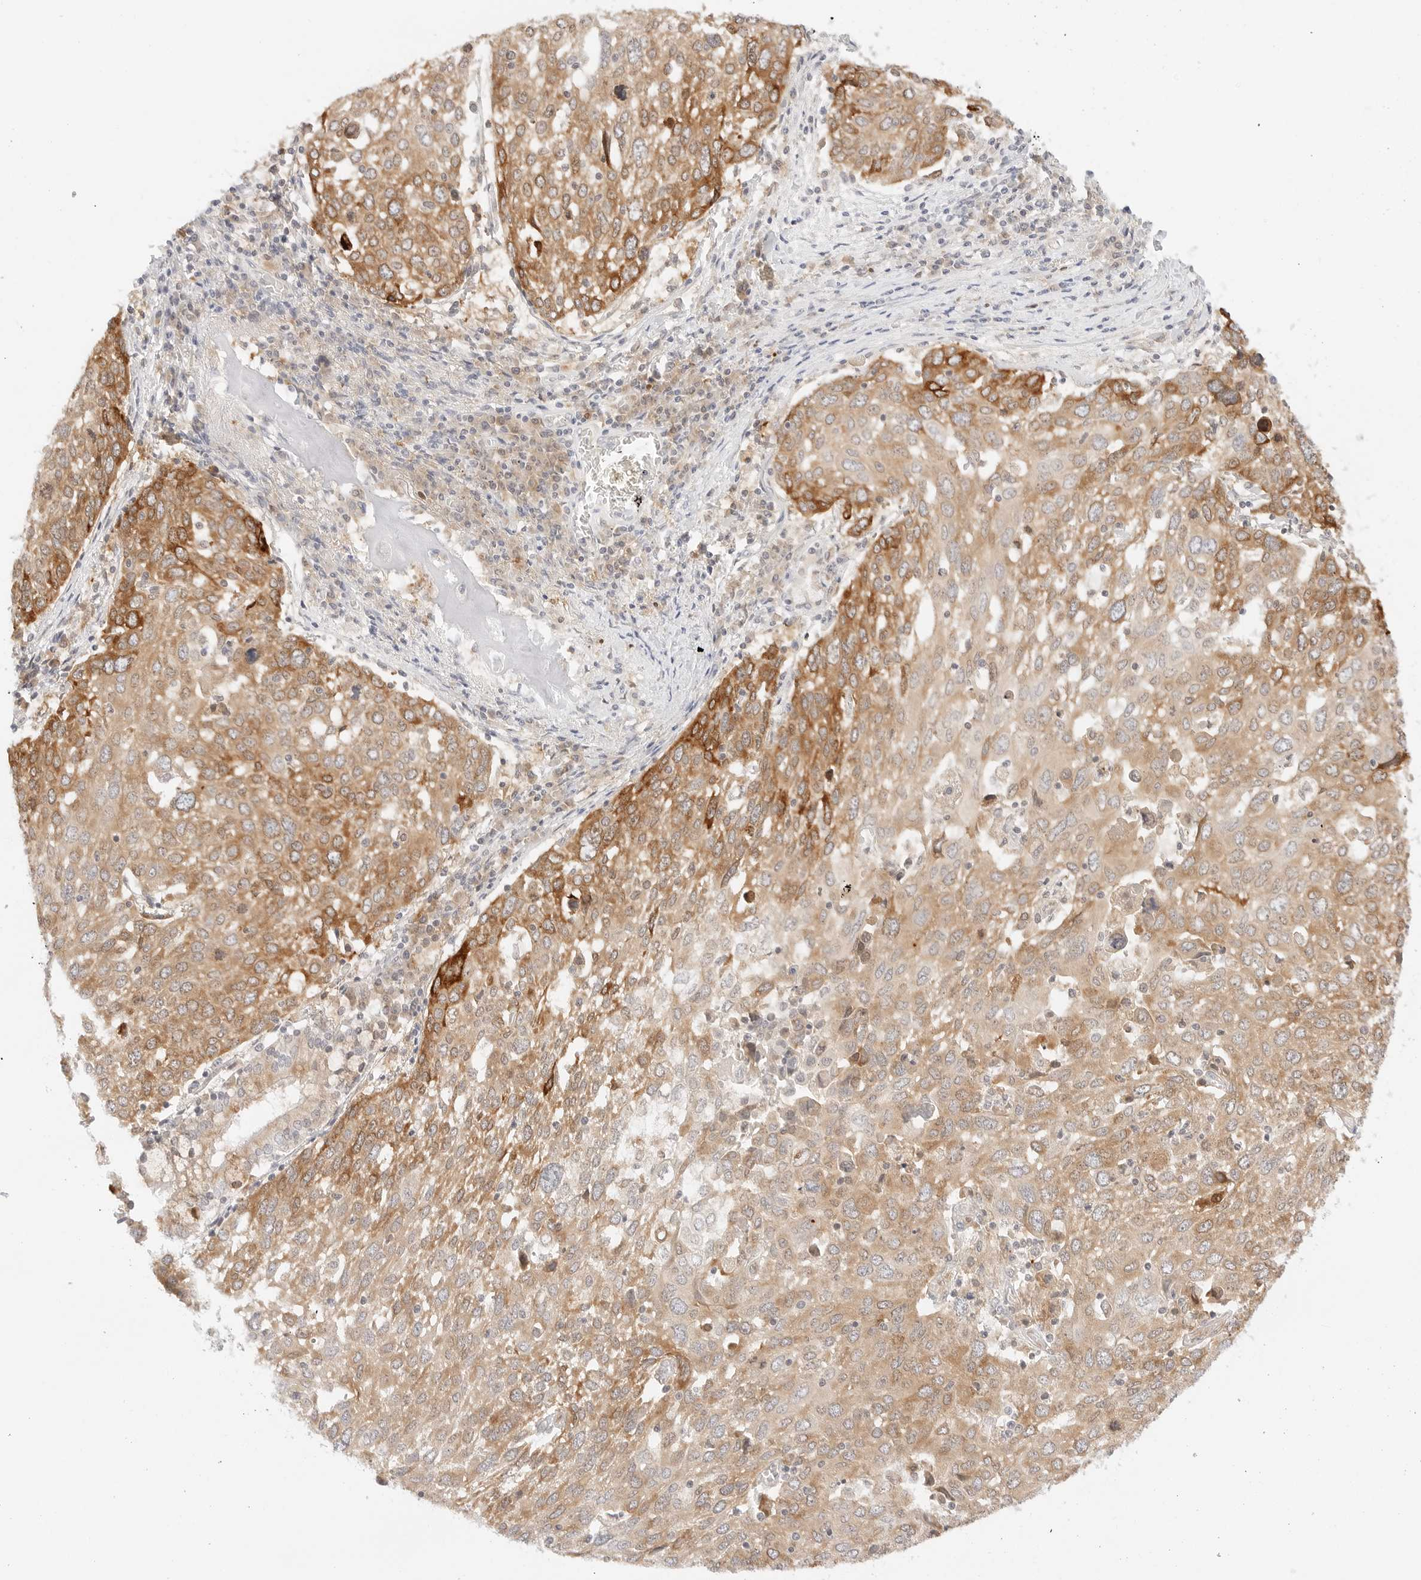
{"staining": {"intensity": "moderate", "quantity": ">75%", "location": "cytoplasmic/membranous"}, "tissue": "lung cancer", "cell_type": "Tumor cells", "image_type": "cancer", "snomed": [{"axis": "morphology", "description": "Squamous cell carcinoma, NOS"}, {"axis": "topography", "description": "Lung"}], "caption": "Moderate cytoplasmic/membranous expression for a protein is present in approximately >75% of tumor cells of lung cancer (squamous cell carcinoma) using immunohistochemistry (IHC).", "gene": "ERO1B", "patient": {"sex": "male", "age": 65}}